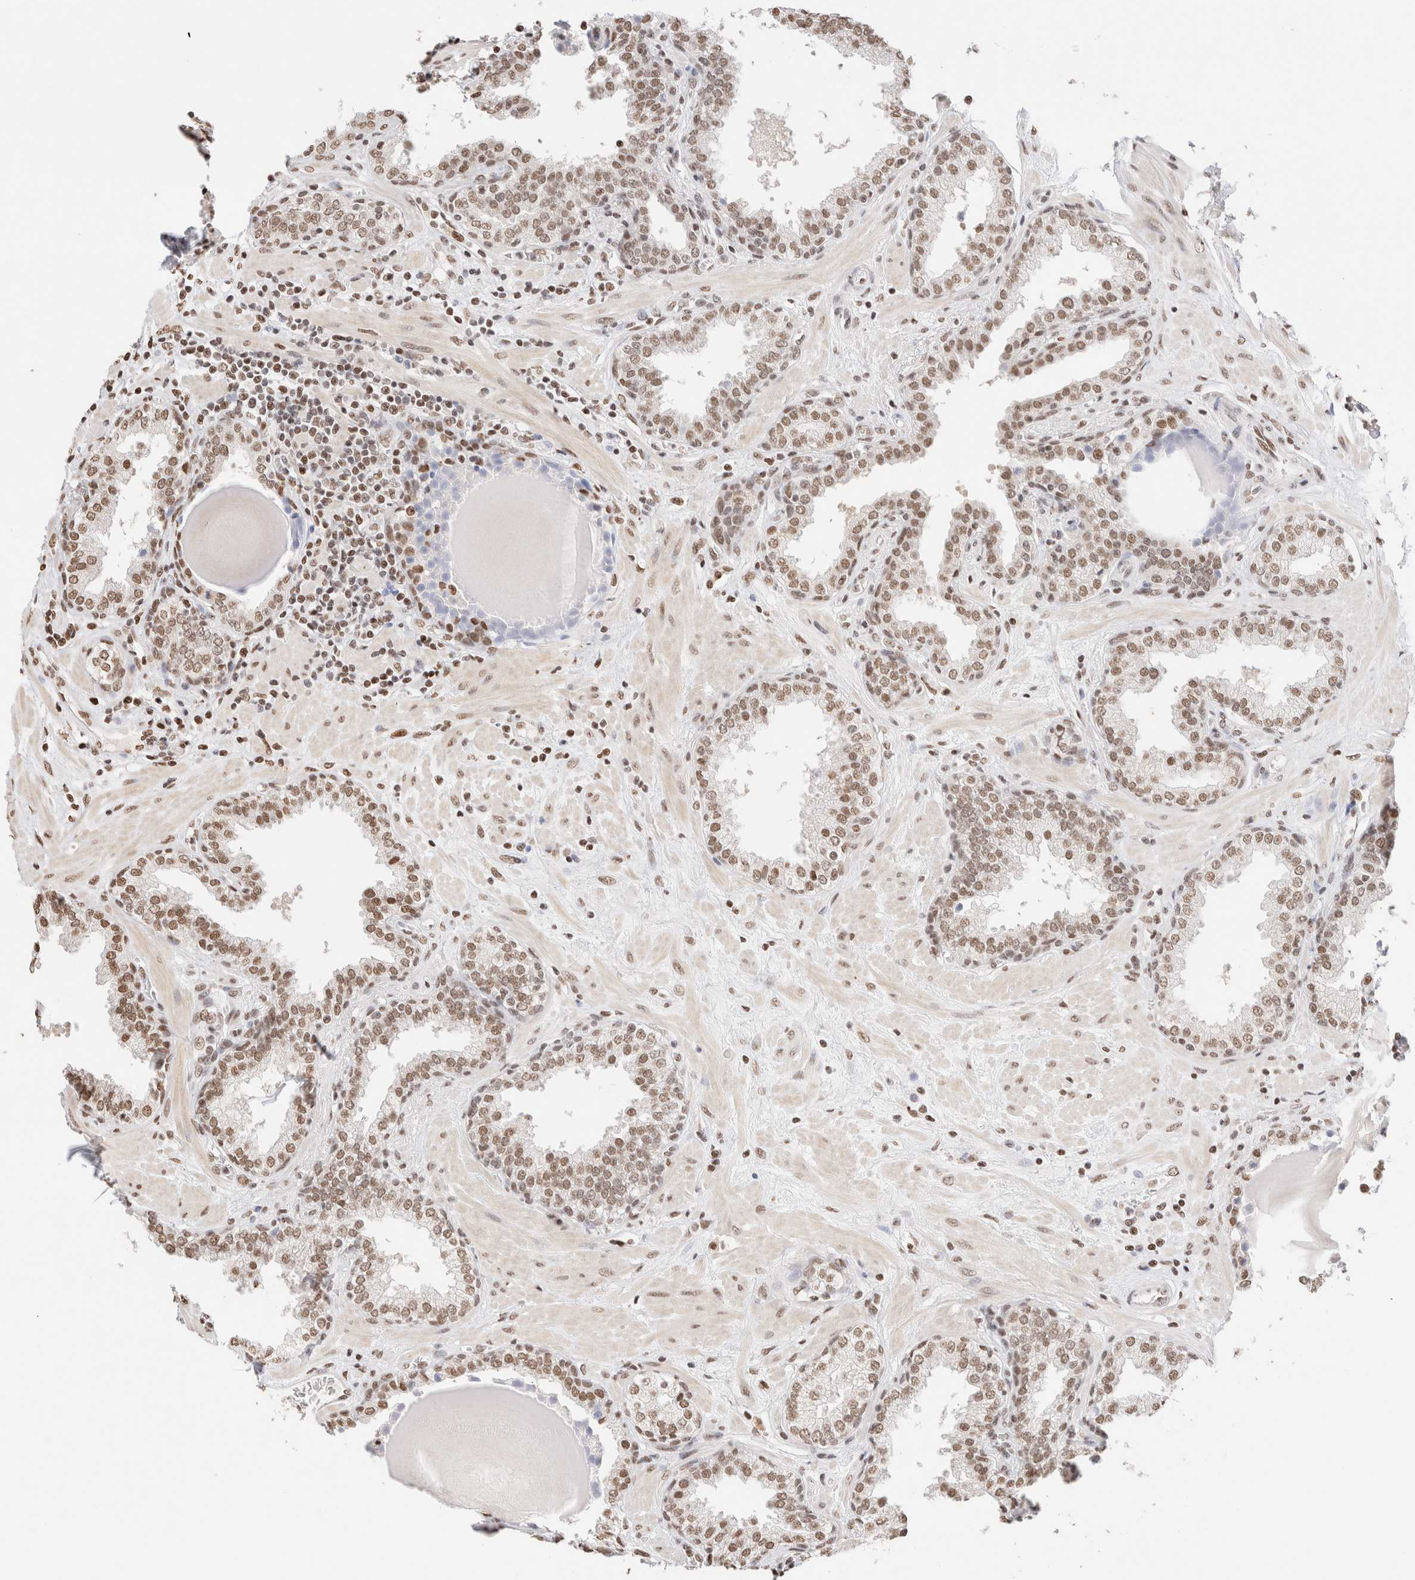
{"staining": {"intensity": "moderate", "quantity": ">75%", "location": "nuclear"}, "tissue": "prostate", "cell_type": "Glandular cells", "image_type": "normal", "snomed": [{"axis": "morphology", "description": "Normal tissue, NOS"}, {"axis": "topography", "description": "Prostate"}], "caption": "DAB immunohistochemical staining of normal prostate displays moderate nuclear protein expression in approximately >75% of glandular cells. (Stains: DAB (3,3'-diaminobenzidine) in brown, nuclei in blue, Microscopy: brightfield microscopy at high magnification).", "gene": "SUPT3H", "patient": {"sex": "male", "age": 51}}